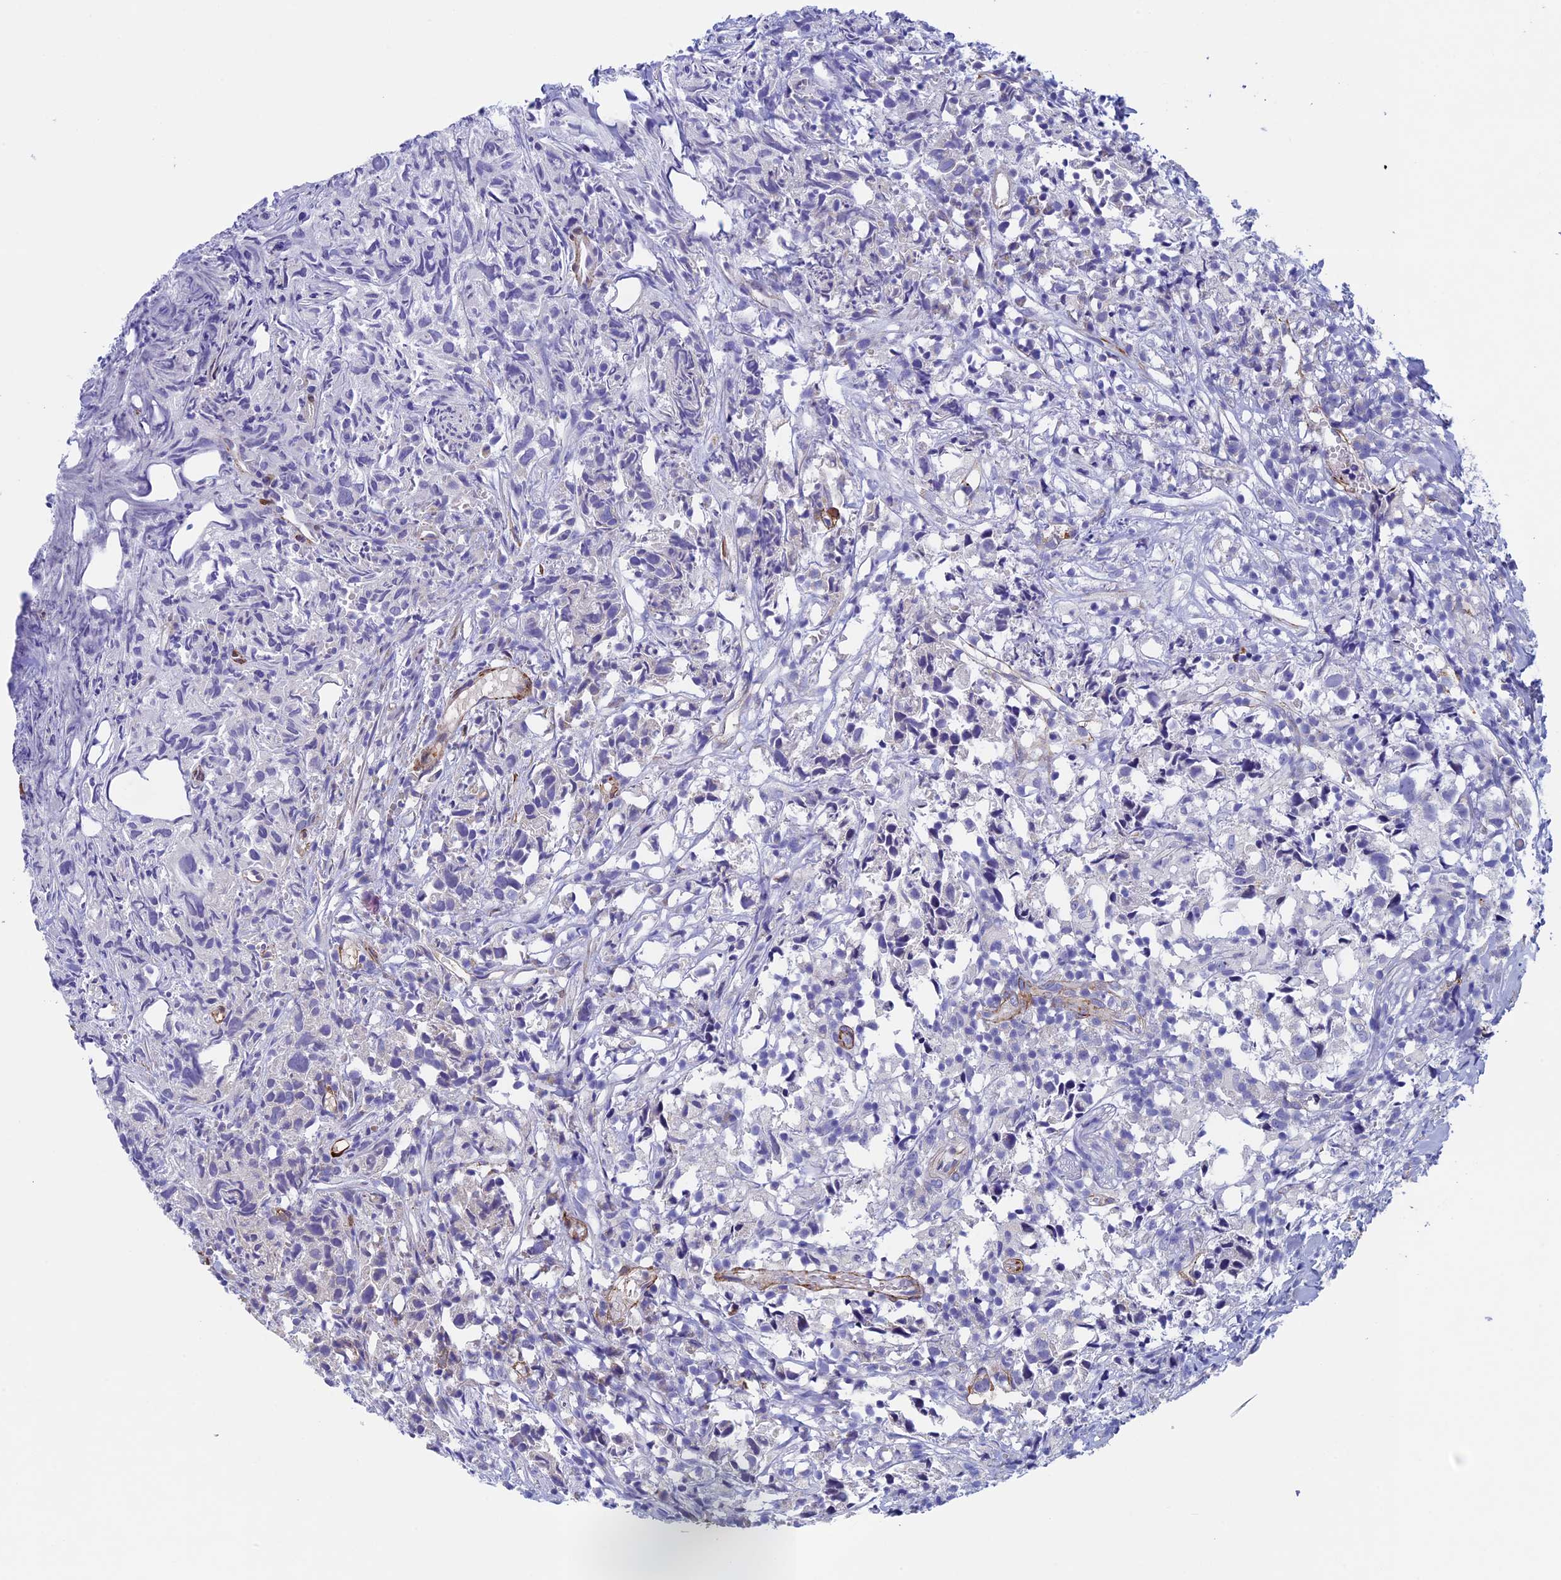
{"staining": {"intensity": "negative", "quantity": "none", "location": "none"}, "tissue": "urothelial cancer", "cell_type": "Tumor cells", "image_type": "cancer", "snomed": [{"axis": "morphology", "description": "Urothelial carcinoma, High grade"}, {"axis": "topography", "description": "Urinary bladder"}], "caption": "Tumor cells are negative for brown protein staining in high-grade urothelial carcinoma.", "gene": "INSYN1", "patient": {"sex": "female", "age": 75}}